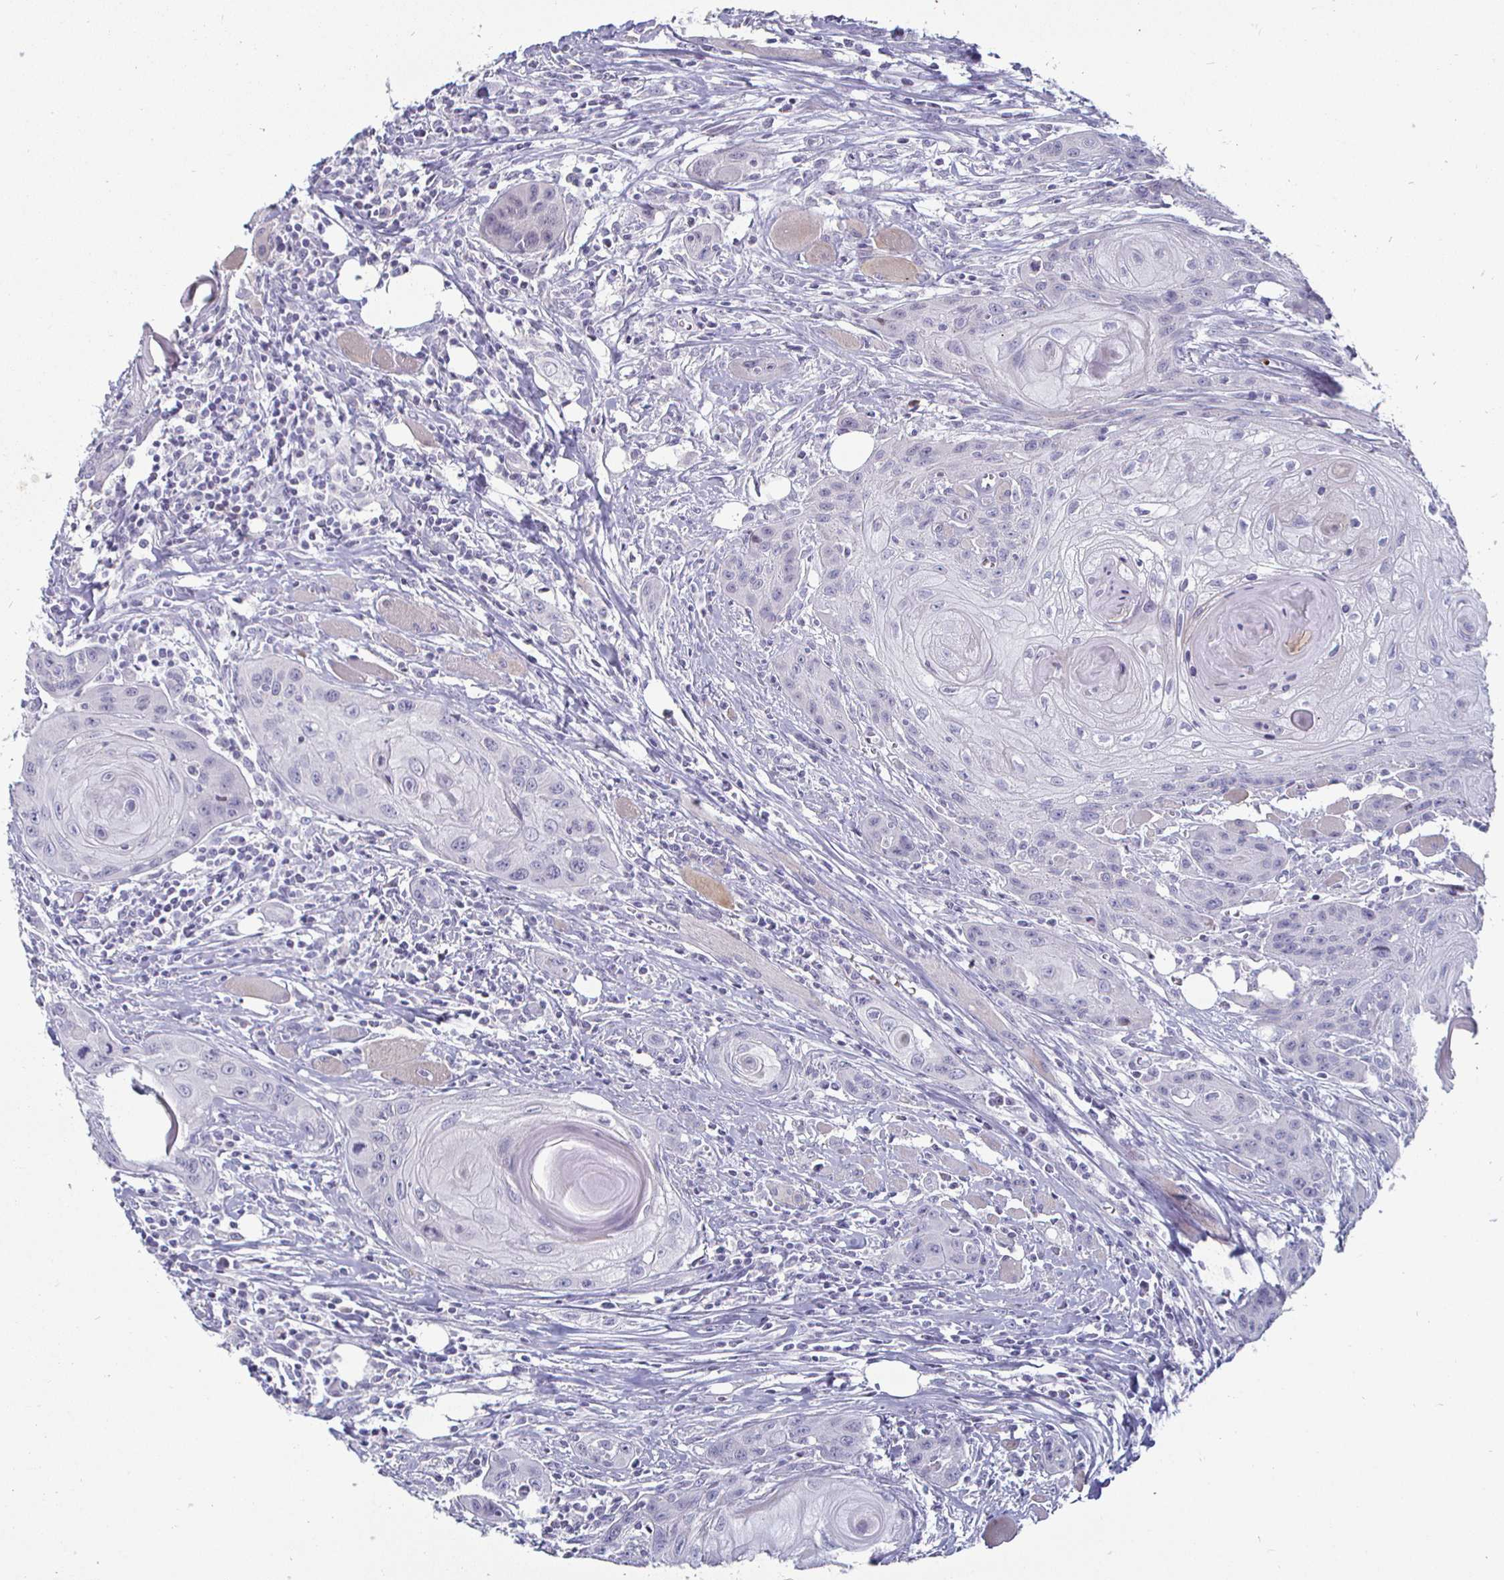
{"staining": {"intensity": "negative", "quantity": "none", "location": "none"}, "tissue": "head and neck cancer", "cell_type": "Tumor cells", "image_type": "cancer", "snomed": [{"axis": "morphology", "description": "Squamous cell carcinoma, NOS"}, {"axis": "topography", "description": "Oral tissue"}, {"axis": "topography", "description": "Head-Neck"}], "caption": "IHC of head and neck squamous cell carcinoma displays no expression in tumor cells.", "gene": "DMRTB1", "patient": {"sex": "male", "age": 58}}